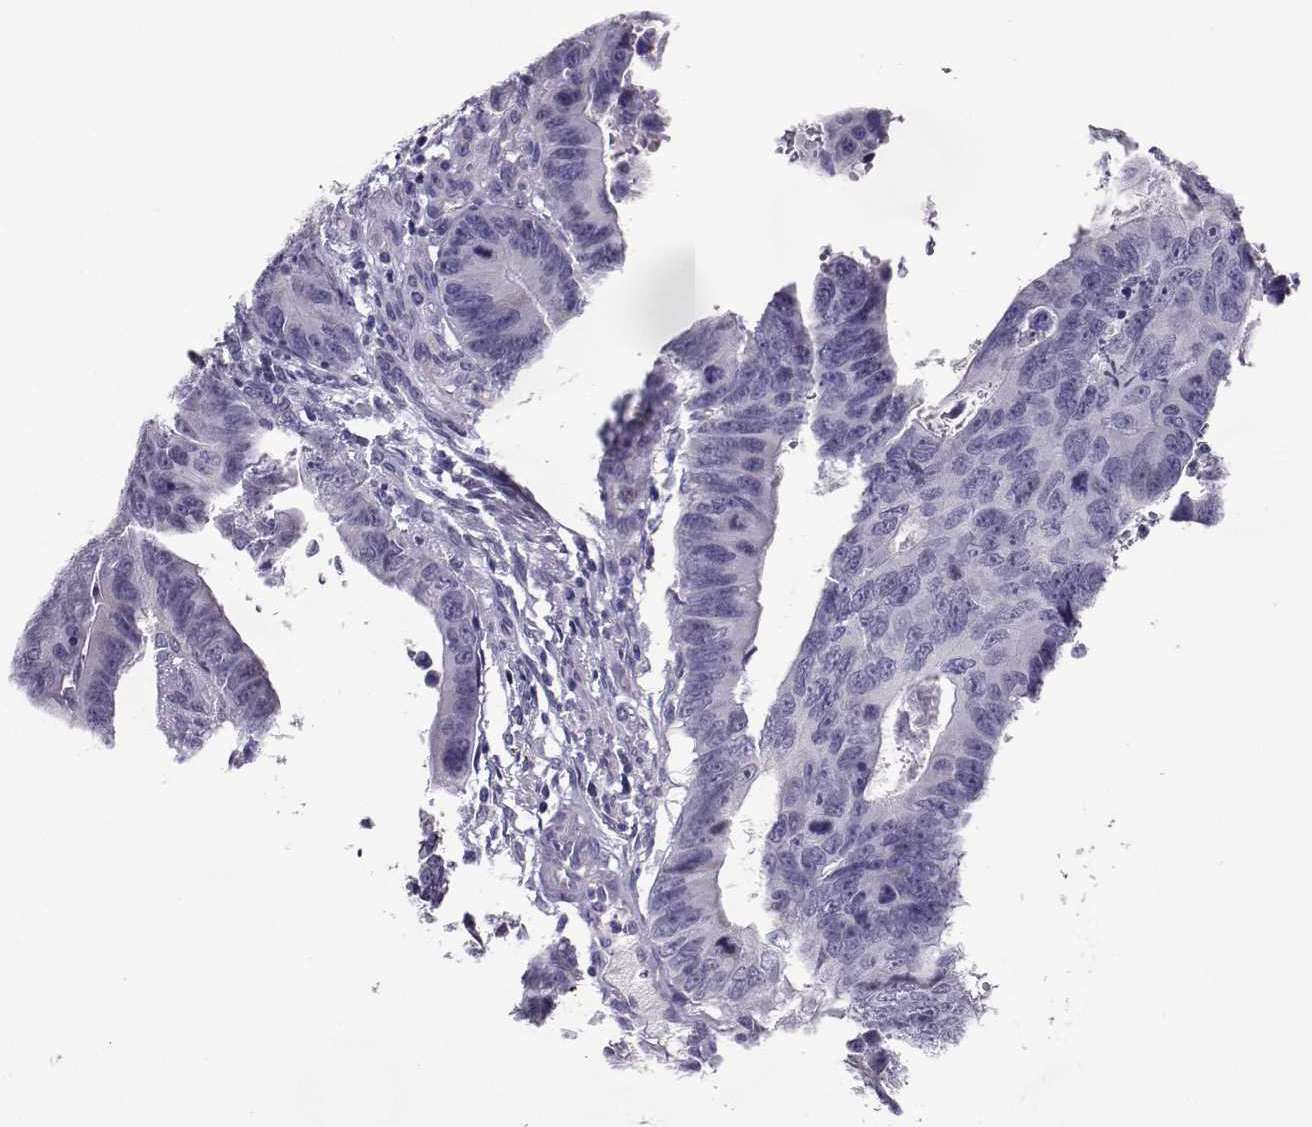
{"staining": {"intensity": "negative", "quantity": "none", "location": "none"}, "tissue": "colorectal cancer", "cell_type": "Tumor cells", "image_type": "cancer", "snomed": [{"axis": "morphology", "description": "Adenocarcinoma, NOS"}, {"axis": "topography", "description": "Colon"}], "caption": "Immunohistochemistry (IHC) of human colorectal cancer demonstrates no positivity in tumor cells. Nuclei are stained in blue.", "gene": "CARTPT", "patient": {"sex": "female", "age": 87}}